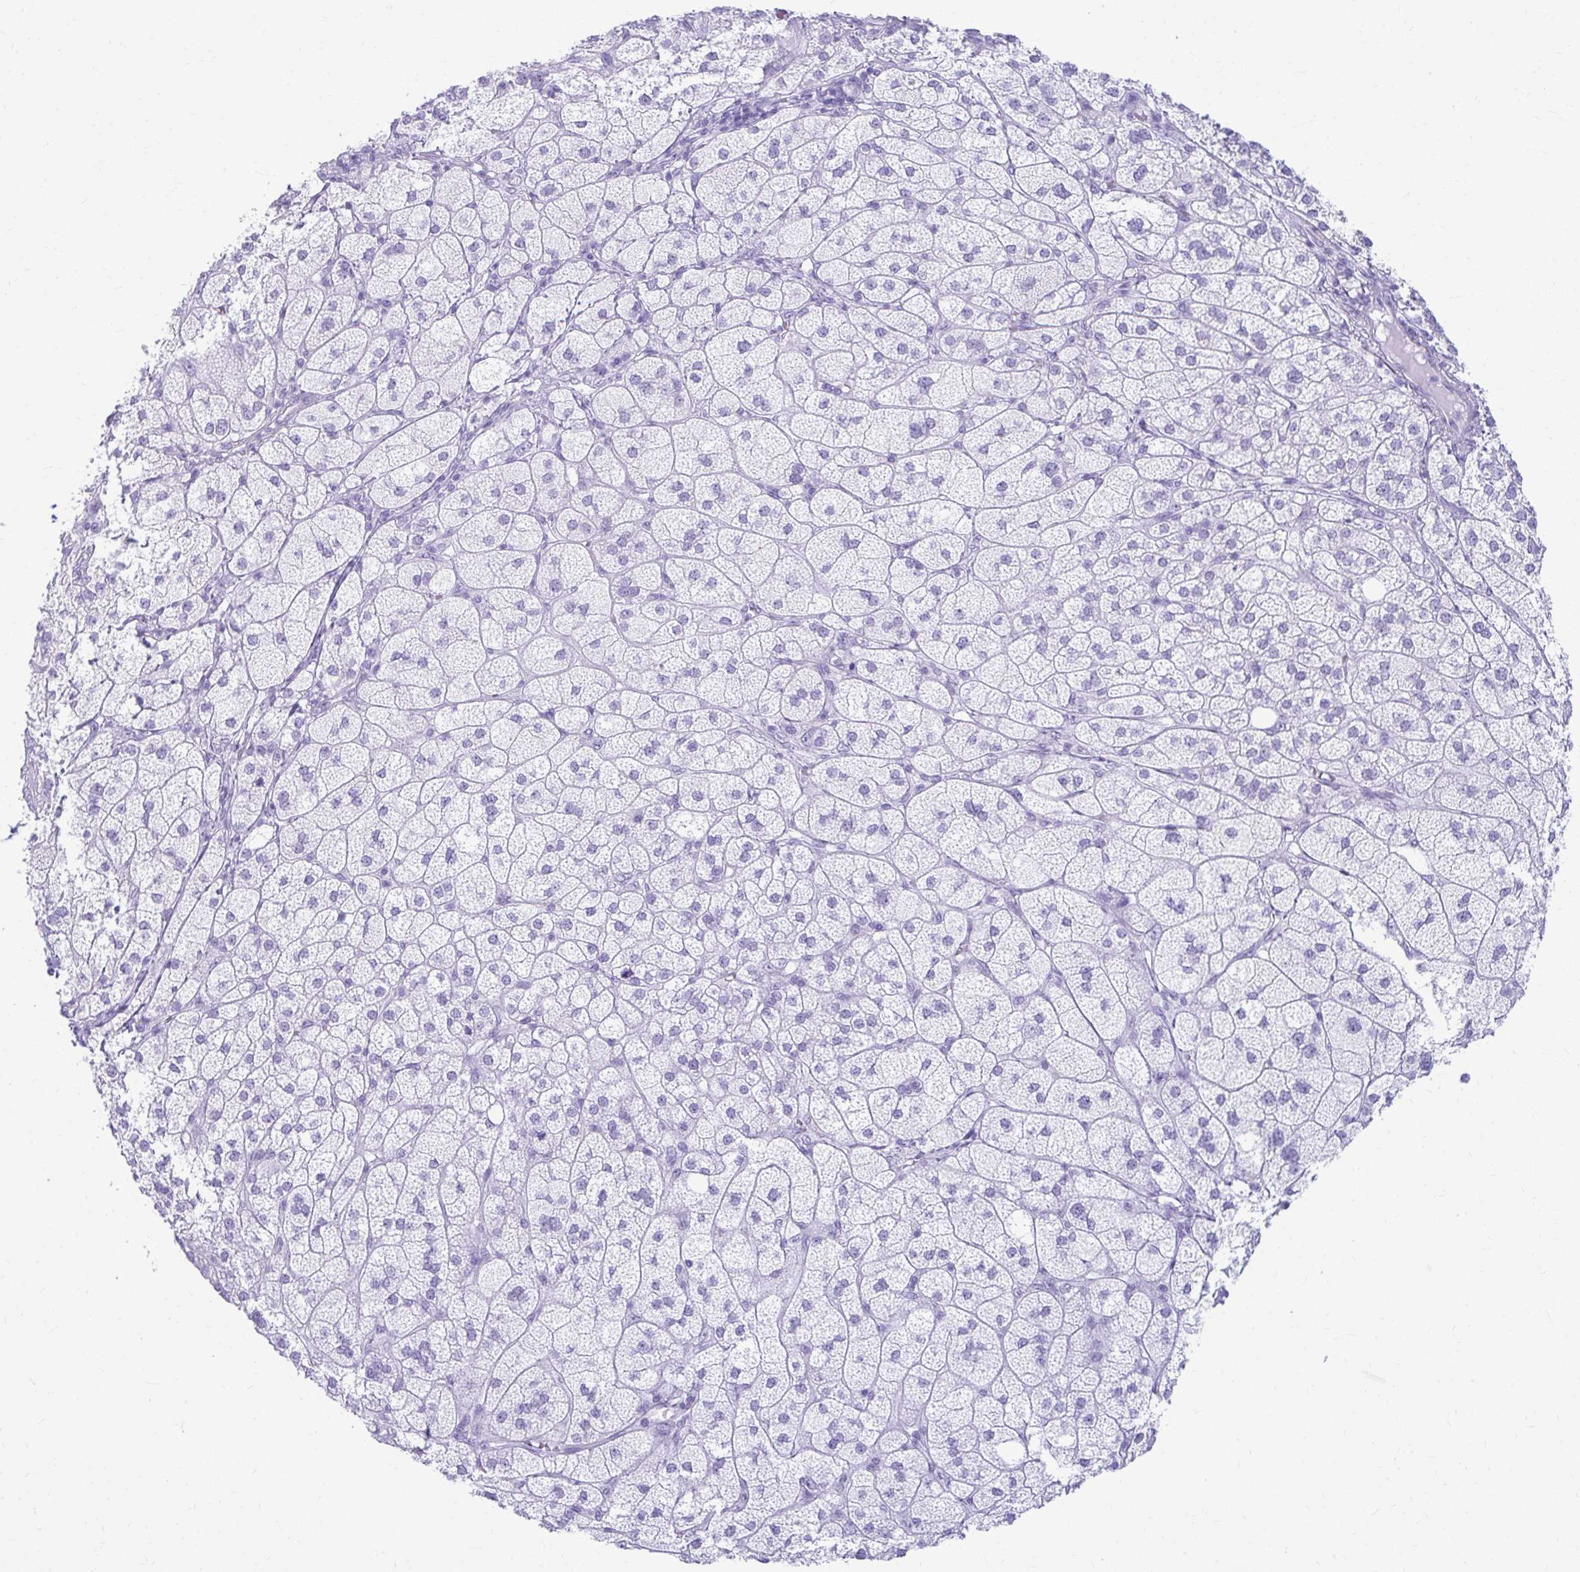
{"staining": {"intensity": "negative", "quantity": "none", "location": "none"}, "tissue": "adrenal gland", "cell_type": "Glandular cells", "image_type": "normal", "snomed": [{"axis": "morphology", "description": "Normal tissue, NOS"}, {"axis": "topography", "description": "Adrenal gland"}], "caption": "Immunohistochemical staining of unremarkable human adrenal gland demonstrates no significant positivity in glandular cells. (IHC, brightfield microscopy, high magnification).", "gene": "ATP4B", "patient": {"sex": "female", "age": 60}}